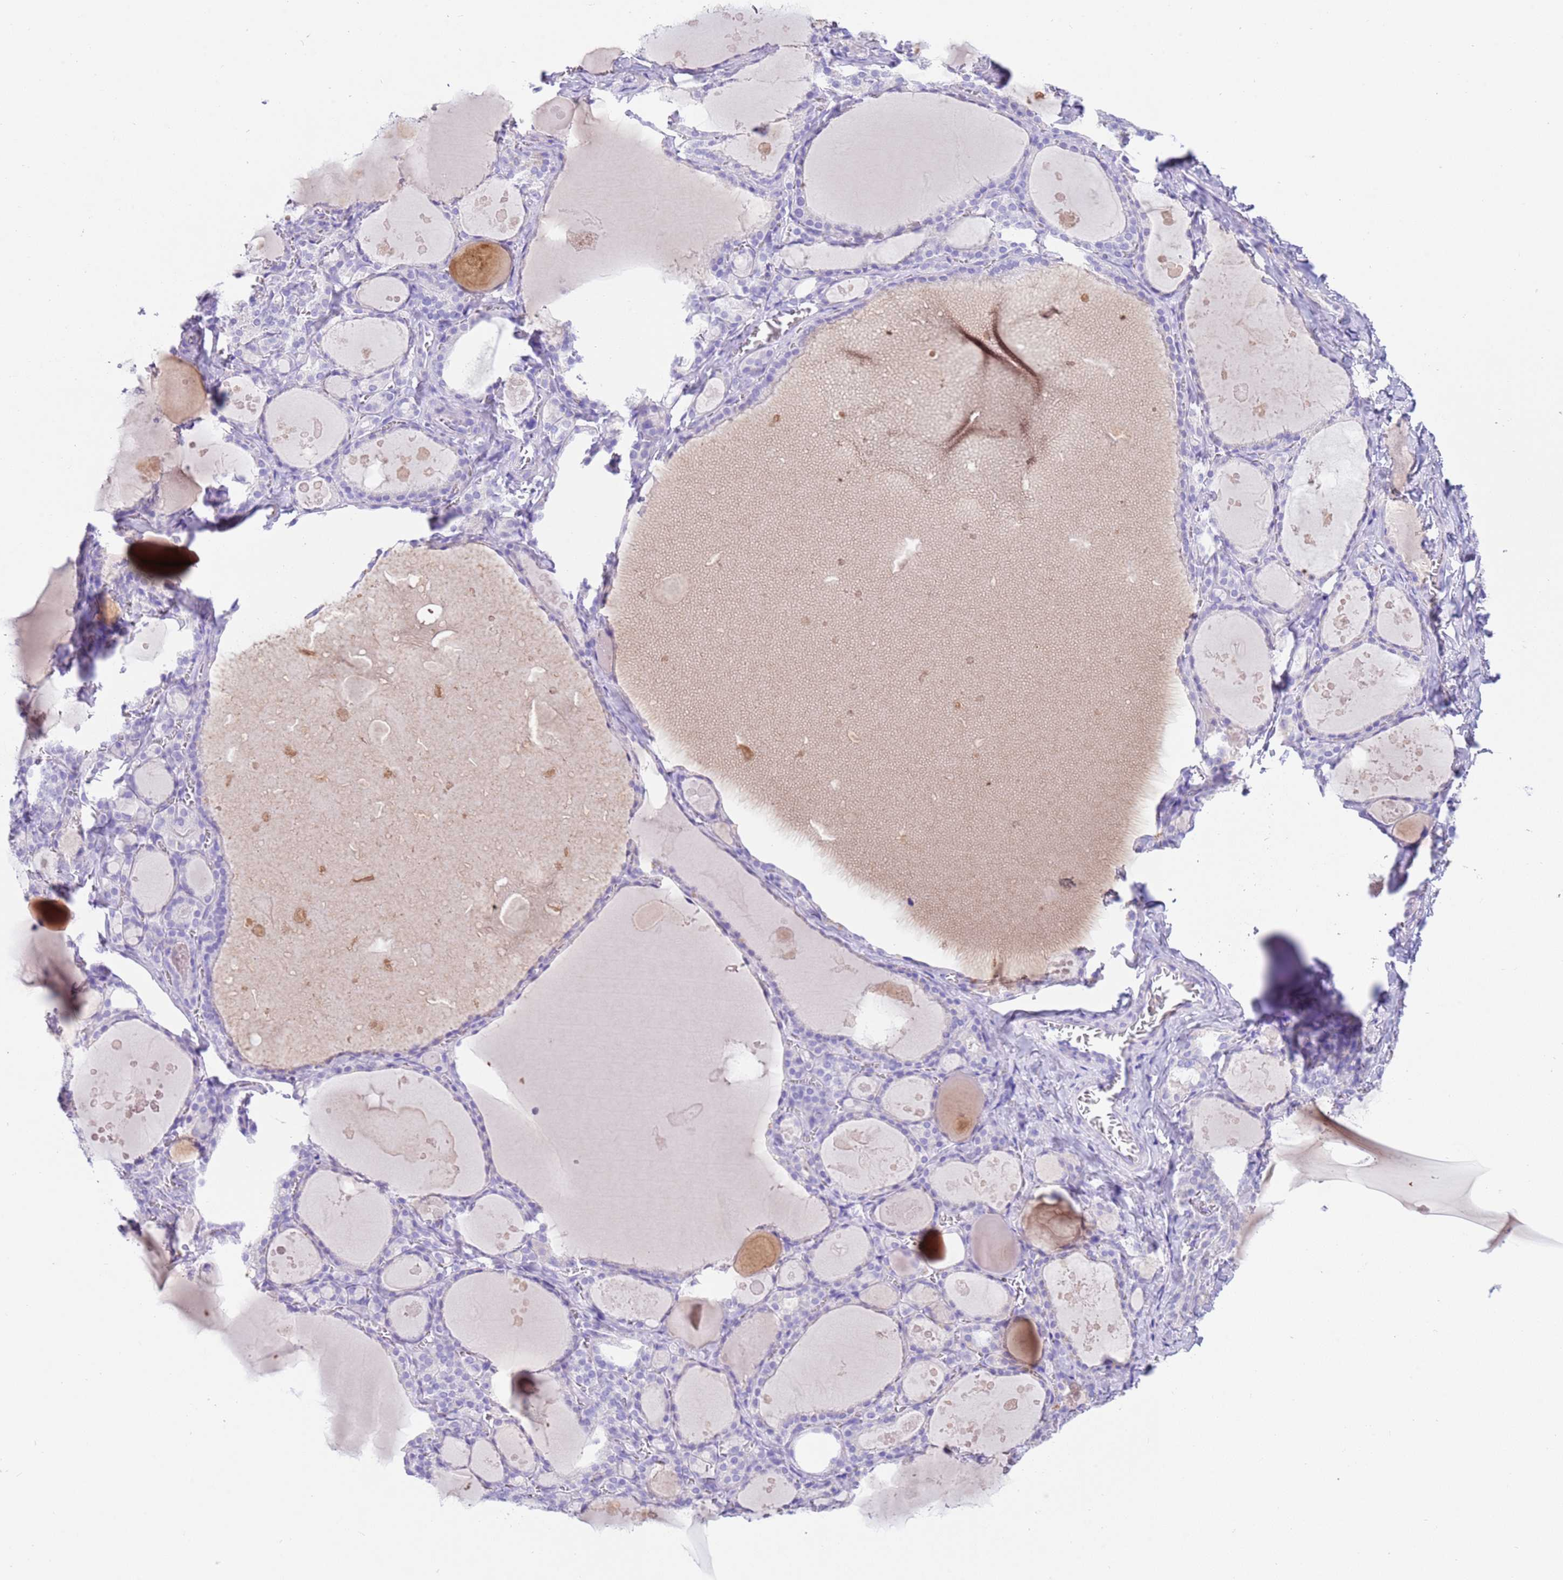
{"staining": {"intensity": "negative", "quantity": "none", "location": "none"}, "tissue": "thyroid gland", "cell_type": "Glandular cells", "image_type": "normal", "snomed": [{"axis": "morphology", "description": "Normal tissue, NOS"}, {"axis": "topography", "description": "Thyroid gland"}], "caption": "Immunohistochemistry photomicrograph of normal thyroid gland: thyroid gland stained with DAB (3,3'-diaminobenzidine) shows no significant protein staining in glandular cells.", "gene": "CPB1", "patient": {"sex": "male", "age": 56}}